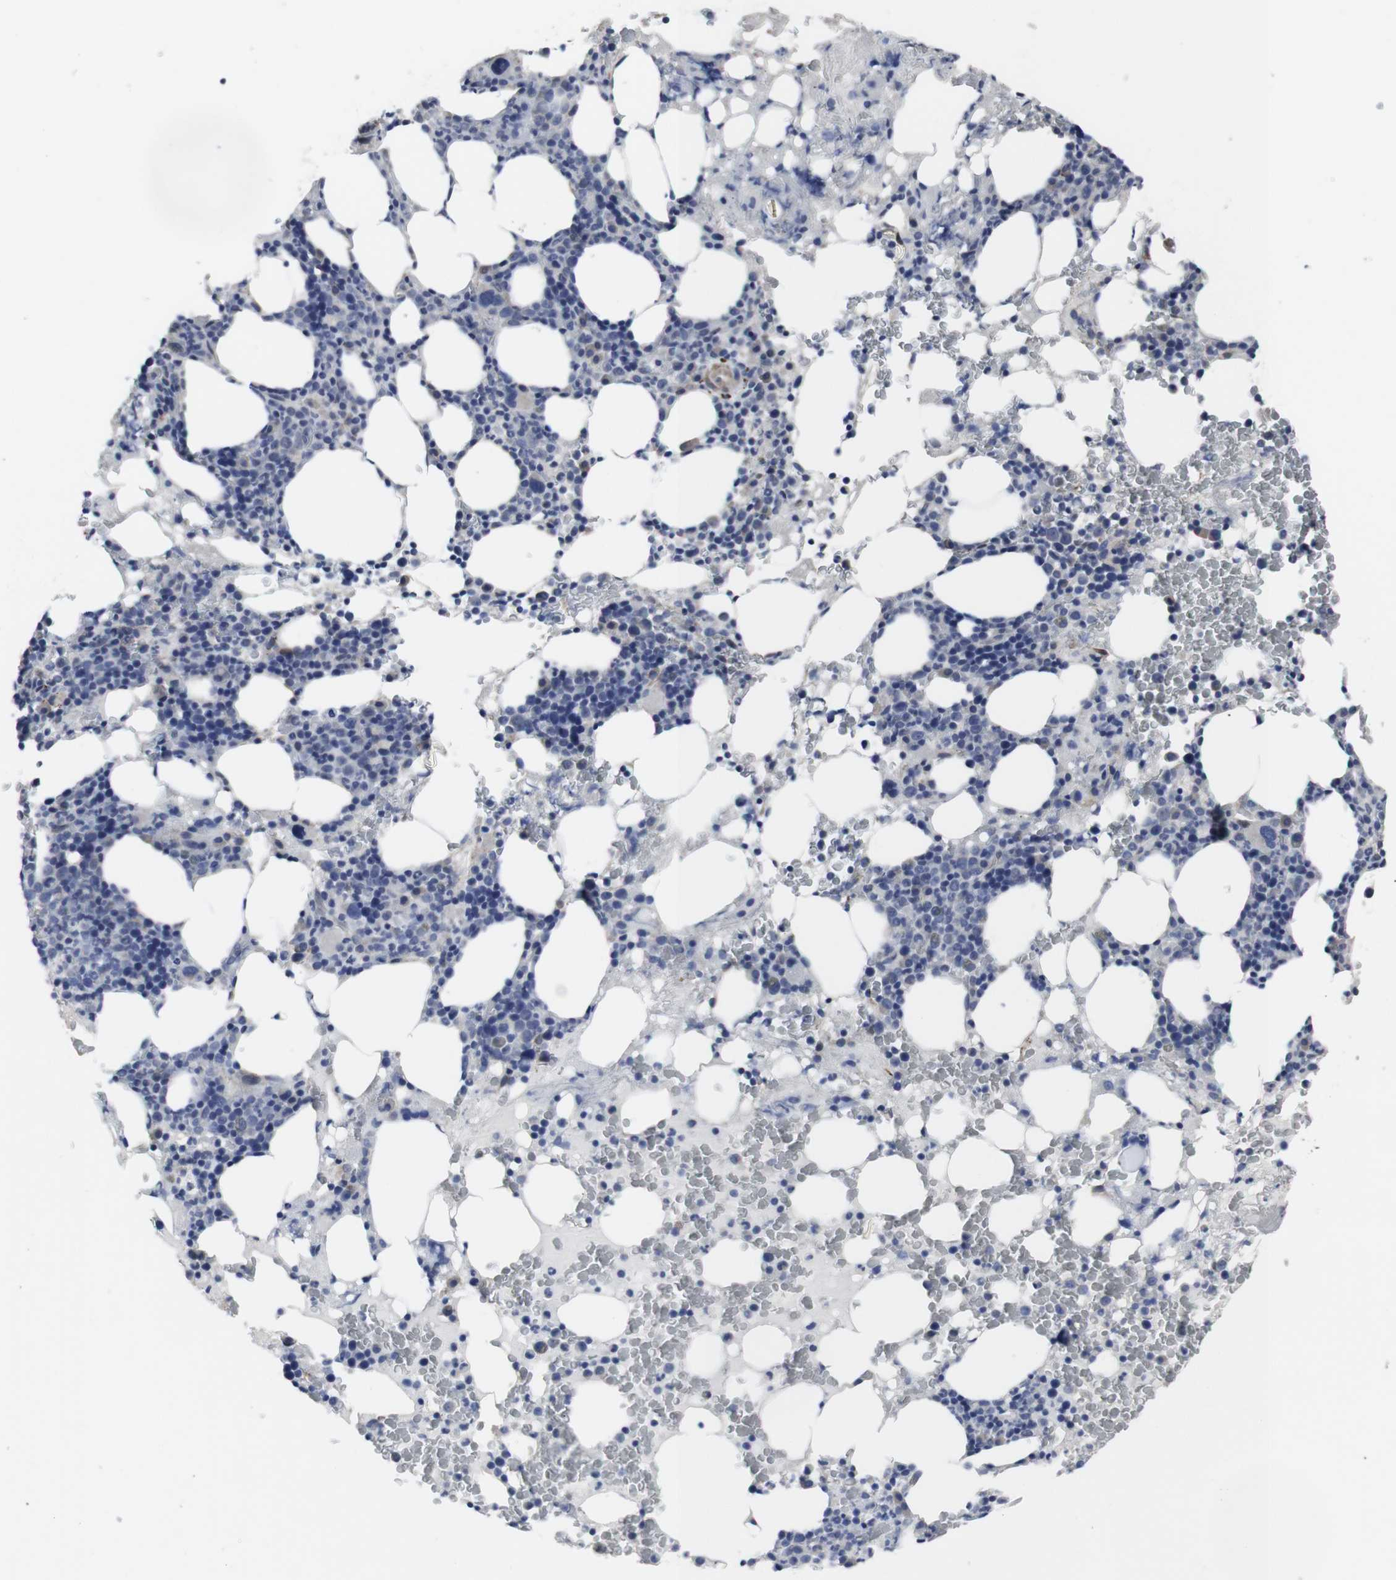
{"staining": {"intensity": "negative", "quantity": "none", "location": "none"}, "tissue": "bone marrow", "cell_type": "Hematopoietic cells", "image_type": "normal", "snomed": [{"axis": "morphology", "description": "Normal tissue, NOS"}, {"axis": "morphology", "description": "Inflammation, NOS"}, {"axis": "topography", "description": "Bone marrow"}], "caption": "This is an immunohistochemistry image of normal human bone marrow. There is no expression in hematopoietic cells.", "gene": "SNCG", "patient": {"sex": "female", "age": 84}}